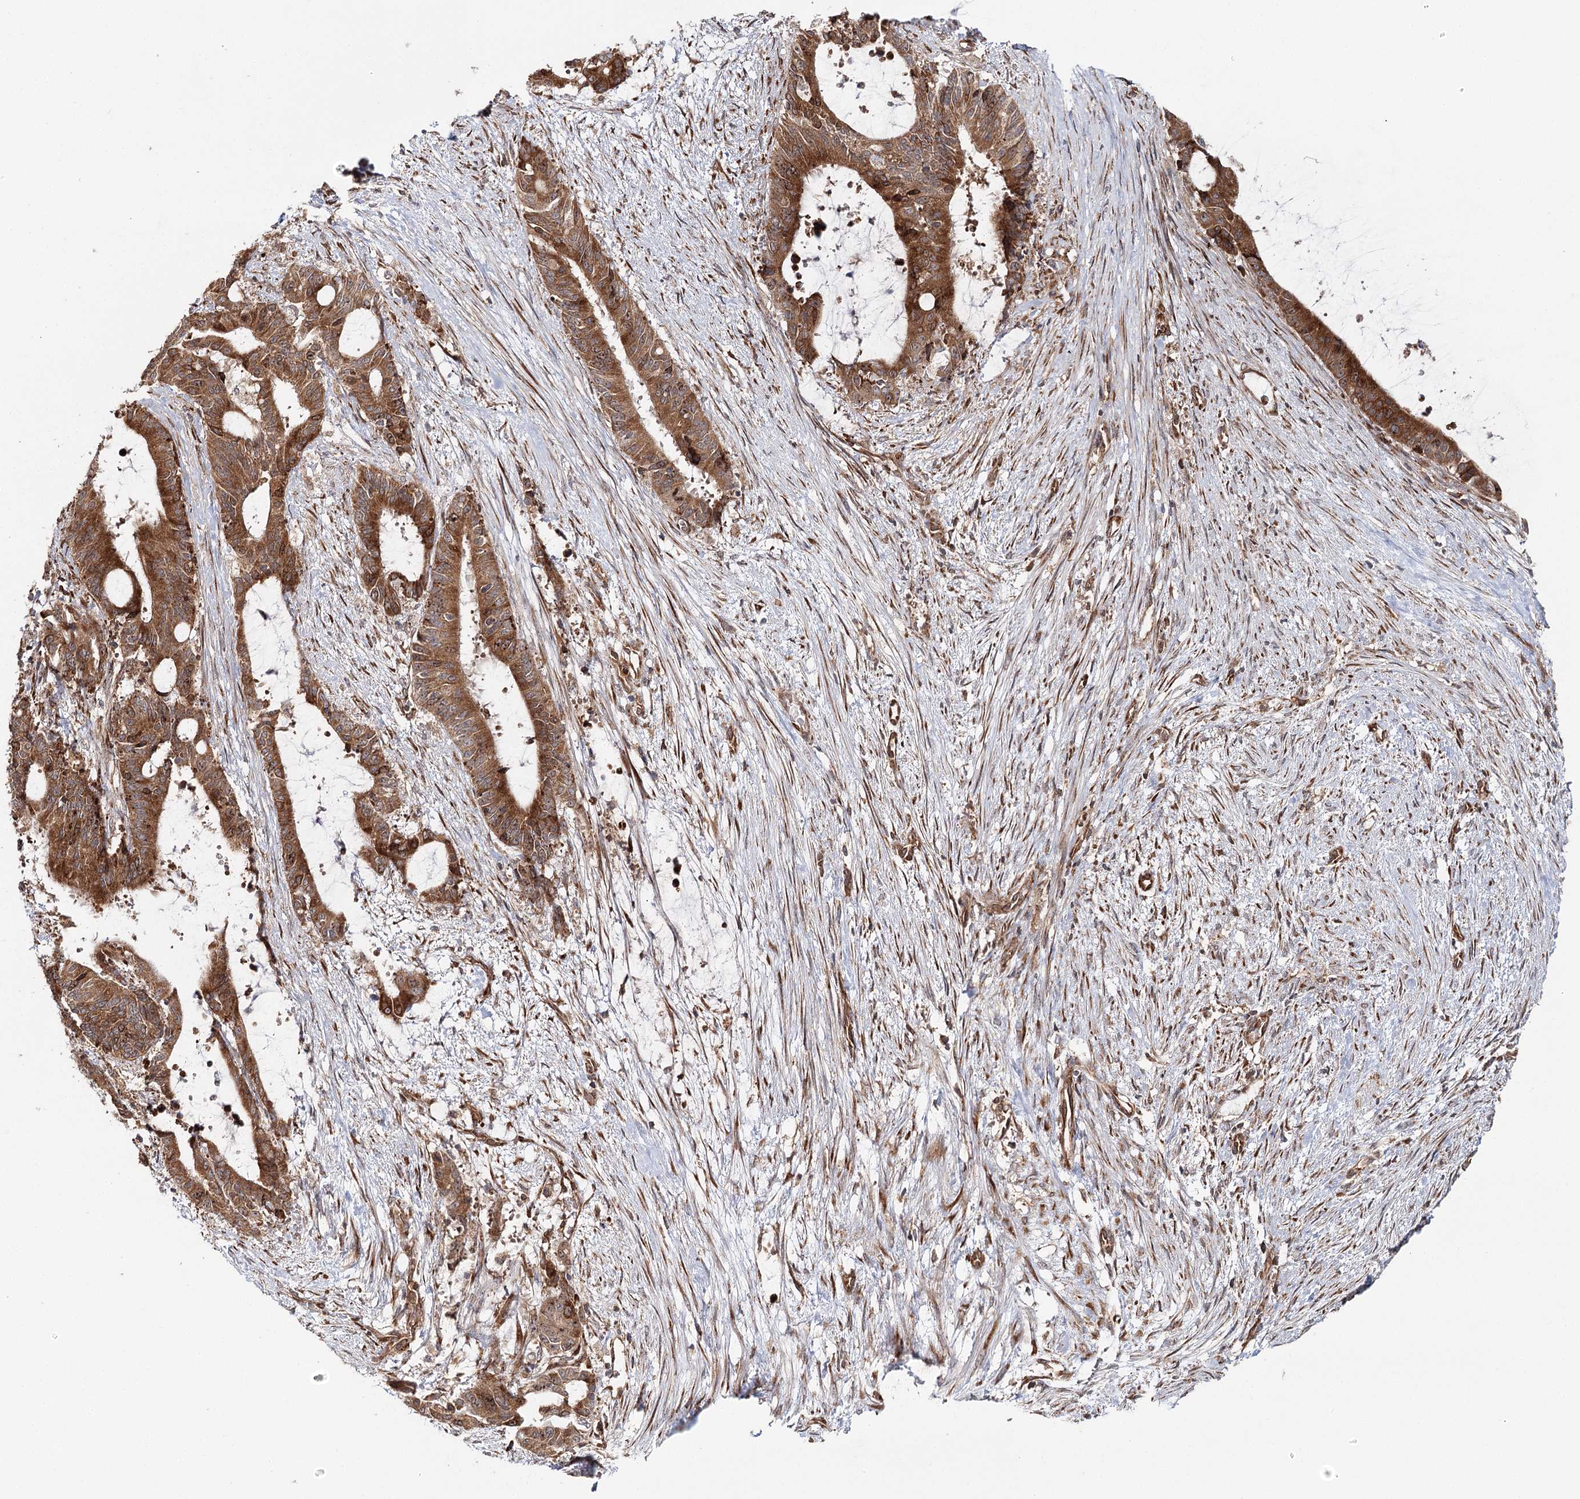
{"staining": {"intensity": "moderate", "quantity": ">75%", "location": "cytoplasmic/membranous,nuclear"}, "tissue": "liver cancer", "cell_type": "Tumor cells", "image_type": "cancer", "snomed": [{"axis": "morphology", "description": "Normal tissue, NOS"}, {"axis": "morphology", "description": "Cholangiocarcinoma"}, {"axis": "topography", "description": "Liver"}, {"axis": "topography", "description": "Peripheral nerve tissue"}], "caption": "Immunohistochemistry image of human liver cancer stained for a protein (brown), which demonstrates medium levels of moderate cytoplasmic/membranous and nuclear positivity in about >75% of tumor cells.", "gene": "MKNK1", "patient": {"sex": "female", "age": 73}}